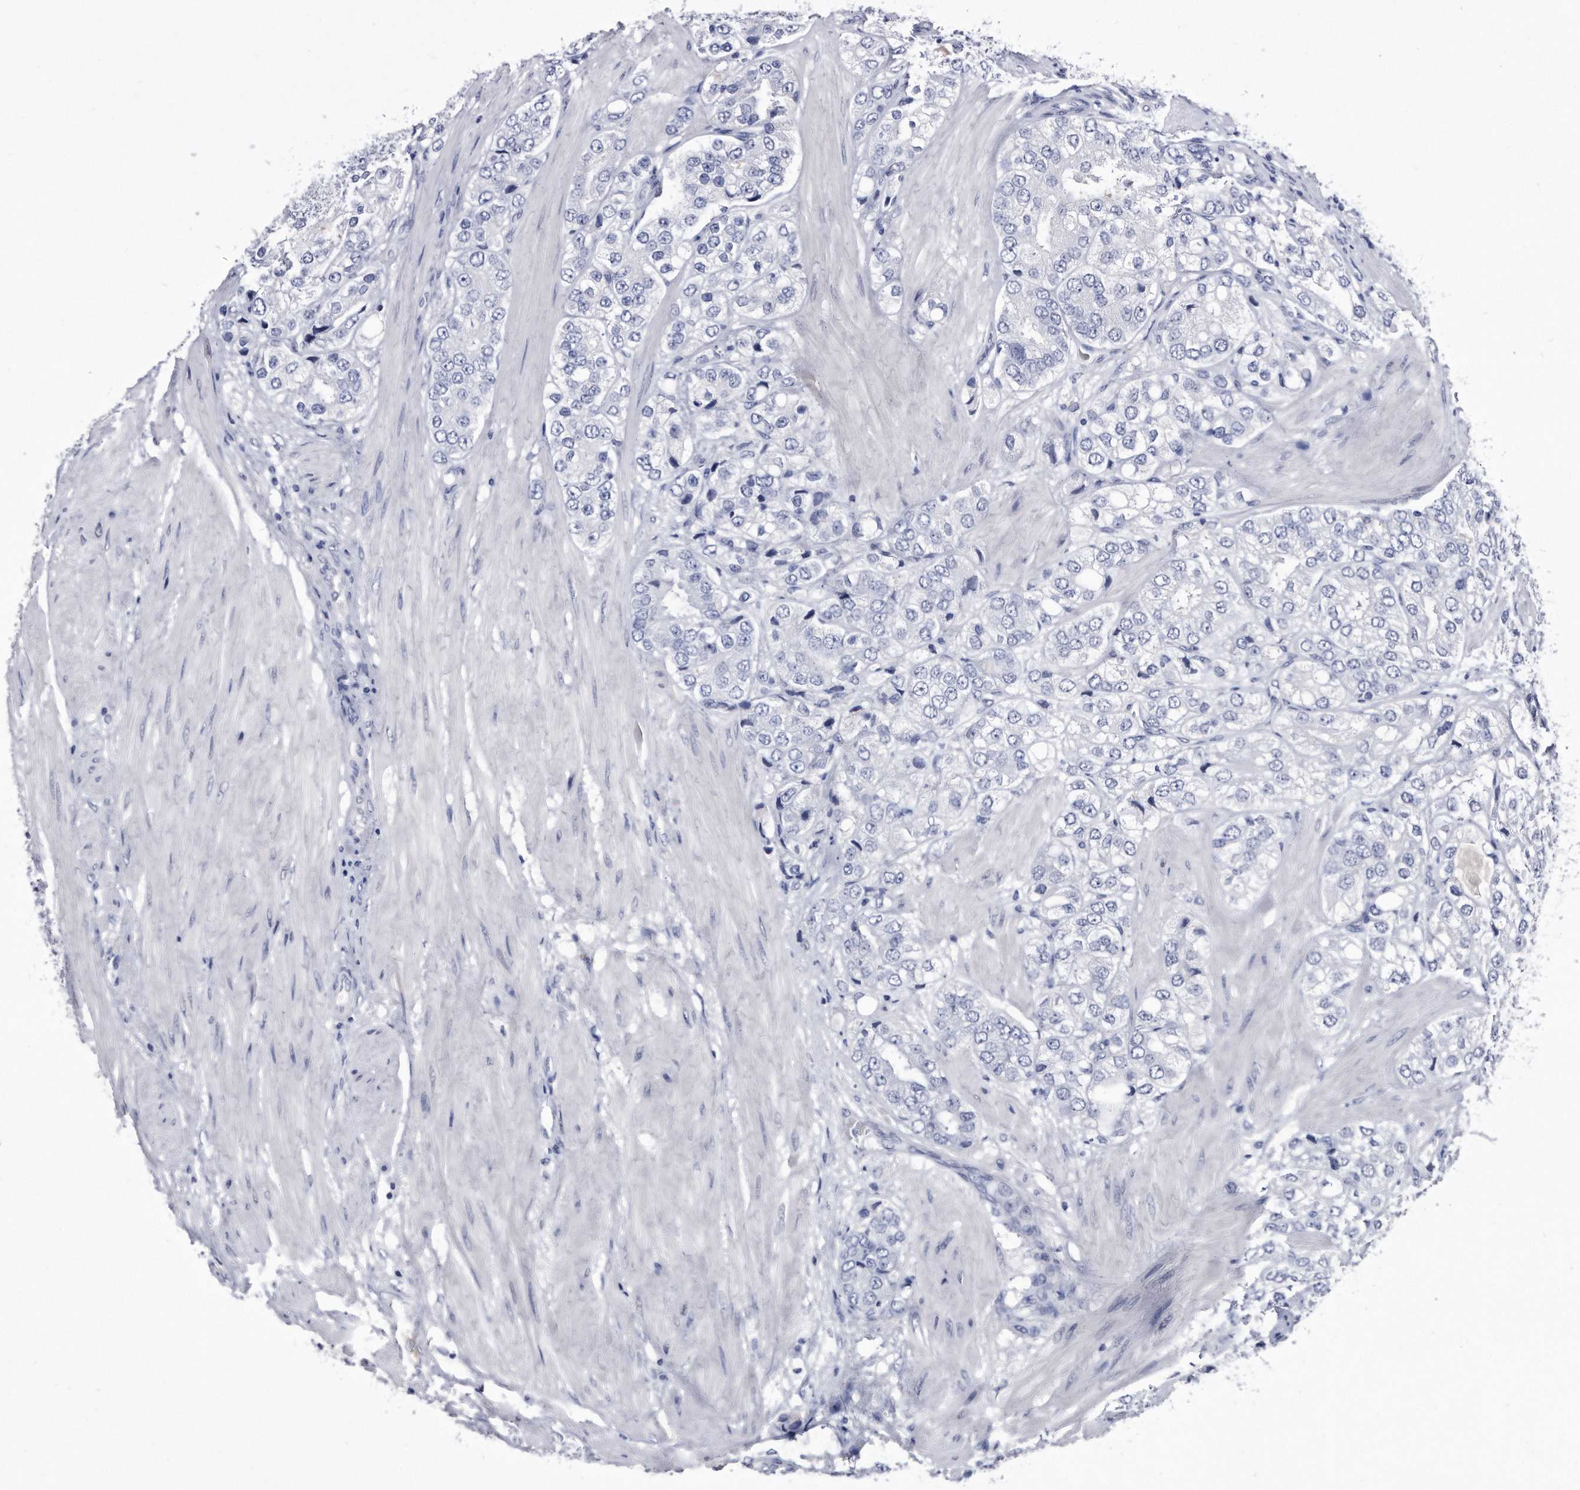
{"staining": {"intensity": "negative", "quantity": "none", "location": "none"}, "tissue": "prostate cancer", "cell_type": "Tumor cells", "image_type": "cancer", "snomed": [{"axis": "morphology", "description": "Adenocarcinoma, High grade"}, {"axis": "topography", "description": "Prostate"}], "caption": "High magnification brightfield microscopy of prostate high-grade adenocarcinoma stained with DAB (brown) and counterstained with hematoxylin (blue): tumor cells show no significant positivity. (DAB (3,3'-diaminobenzidine) immunohistochemistry, high magnification).", "gene": "KCTD8", "patient": {"sex": "male", "age": 50}}